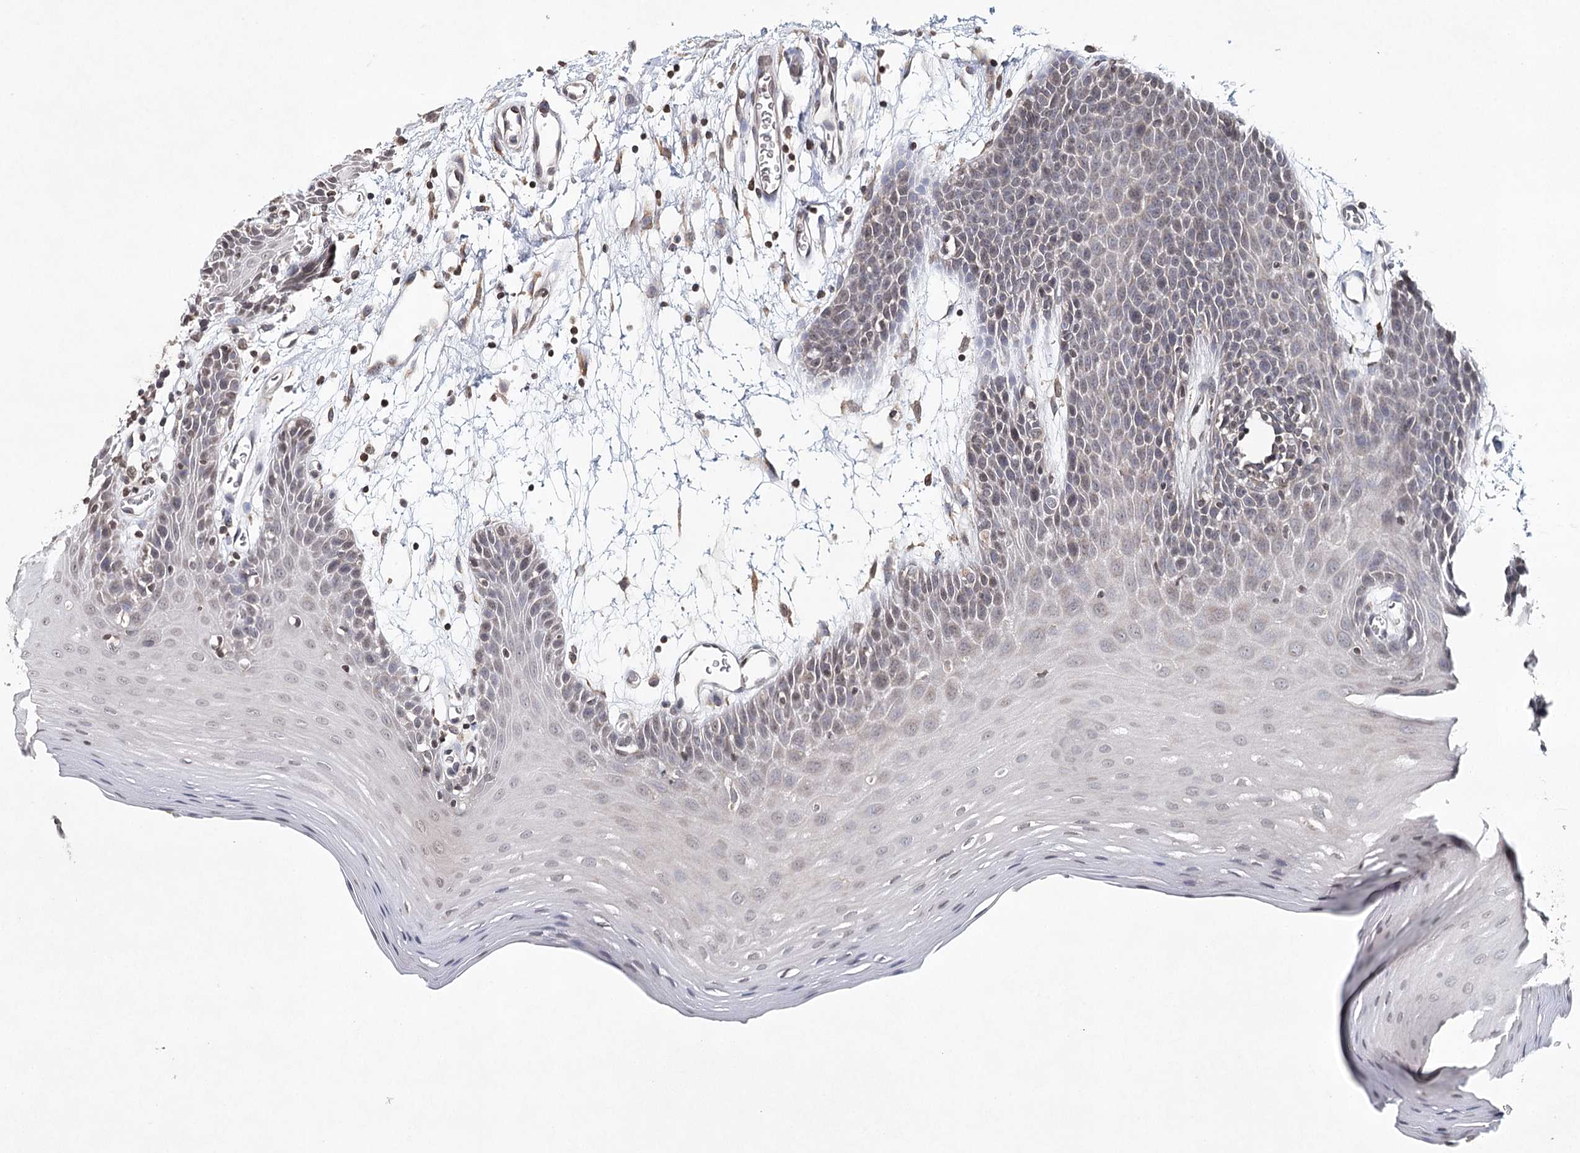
{"staining": {"intensity": "weak", "quantity": "<25%", "location": "cytoplasmic/membranous"}, "tissue": "oral mucosa", "cell_type": "Squamous epithelial cells", "image_type": "normal", "snomed": [{"axis": "morphology", "description": "Normal tissue, NOS"}, {"axis": "topography", "description": "Skeletal muscle"}, {"axis": "topography", "description": "Oral tissue"}, {"axis": "topography", "description": "Salivary gland"}, {"axis": "topography", "description": "Peripheral nerve tissue"}], "caption": "This is a histopathology image of immunohistochemistry staining of unremarkable oral mucosa, which shows no staining in squamous epithelial cells.", "gene": "ICOS", "patient": {"sex": "male", "age": 54}}